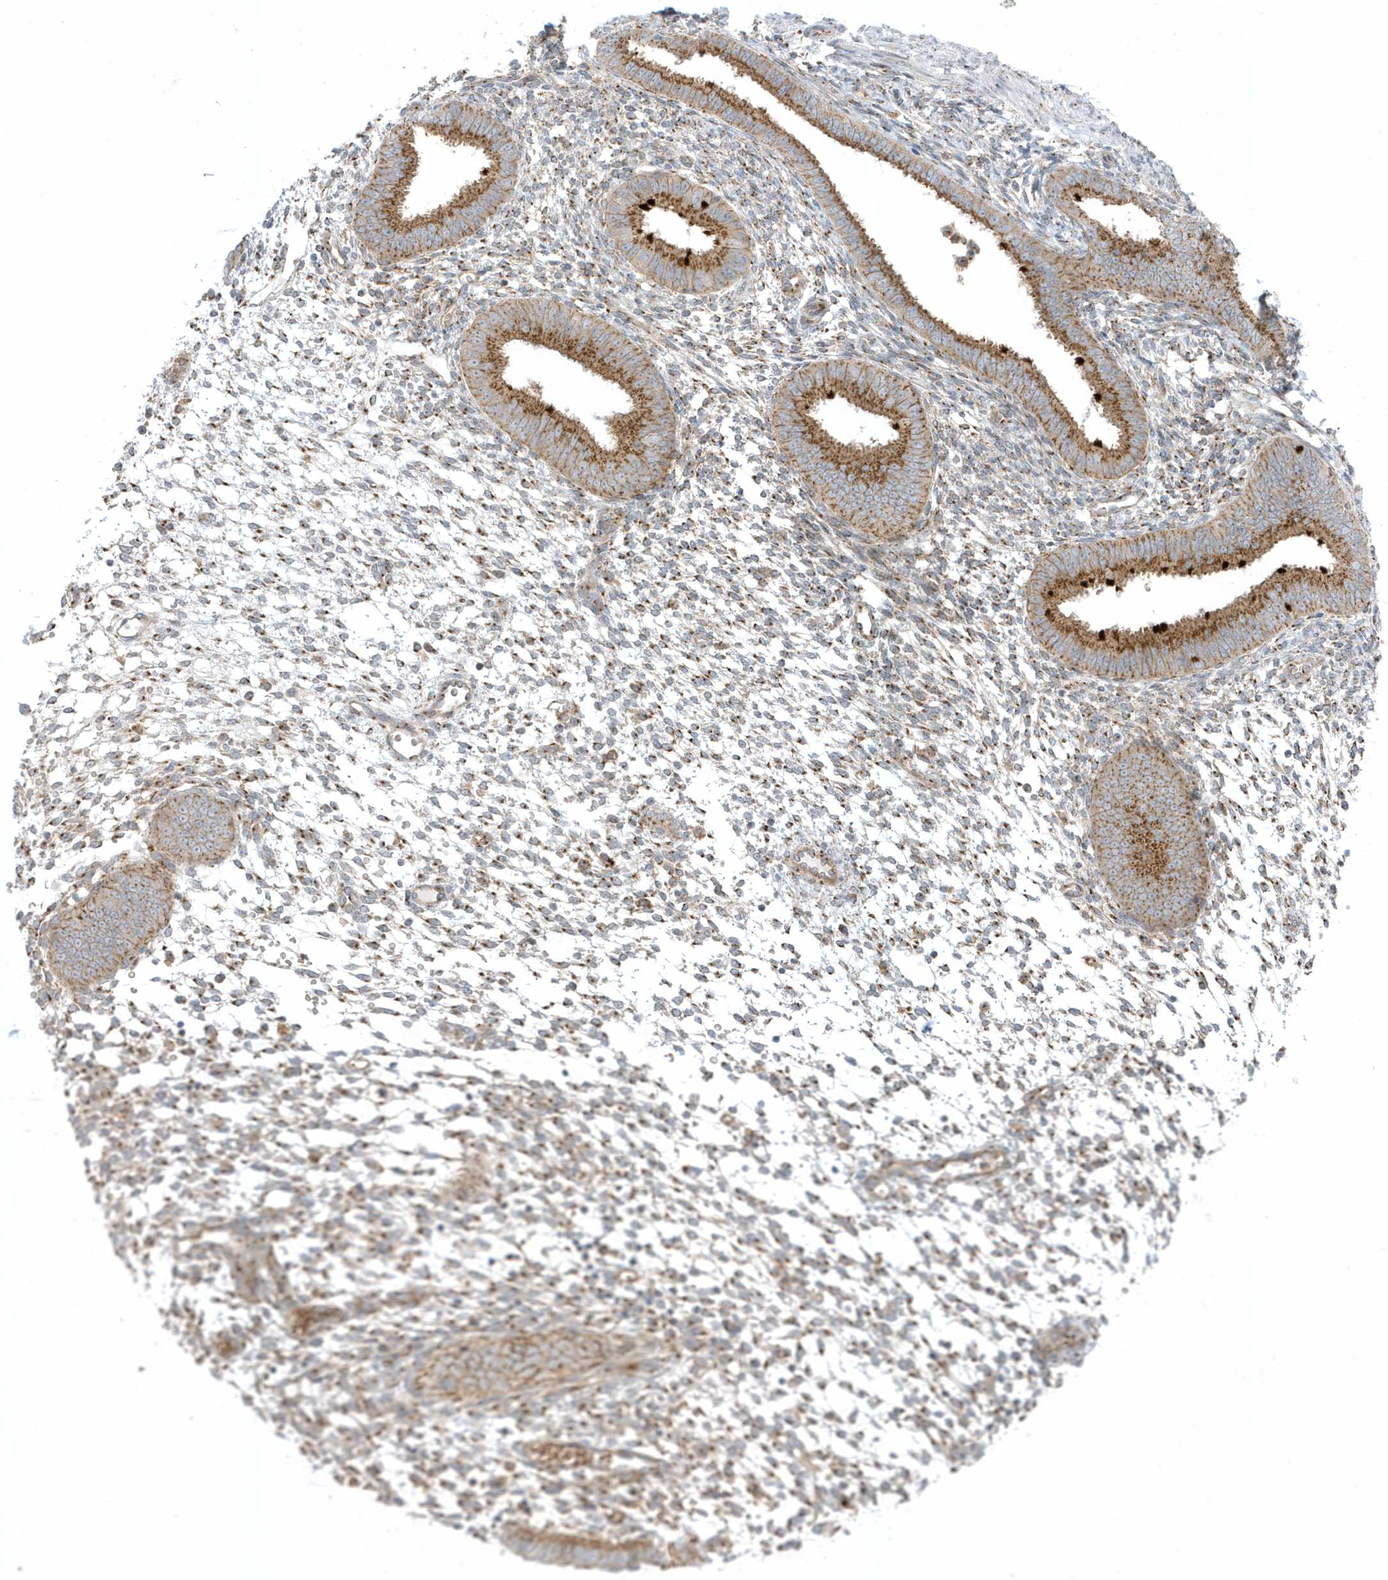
{"staining": {"intensity": "moderate", "quantity": ">75%", "location": "cytoplasmic/membranous"}, "tissue": "endometrium", "cell_type": "Cells in endometrial stroma", "image_type": "normal", "snomed": [{"axis": "morphology", "description": "Normal tissue, NOS"}, {"axis": "topography", "description": "Uterus"}, {"axis": "topography", "description": "Endometrium"}], "caption": "Moderate cytoplasmic/membranous protein staining is present in approximately >75% of cells in endometrial stroma in endometrium. Nuclei are stained in blue.", "gene": "RPP40", "patient": {"sex": "female", "age": 48}}